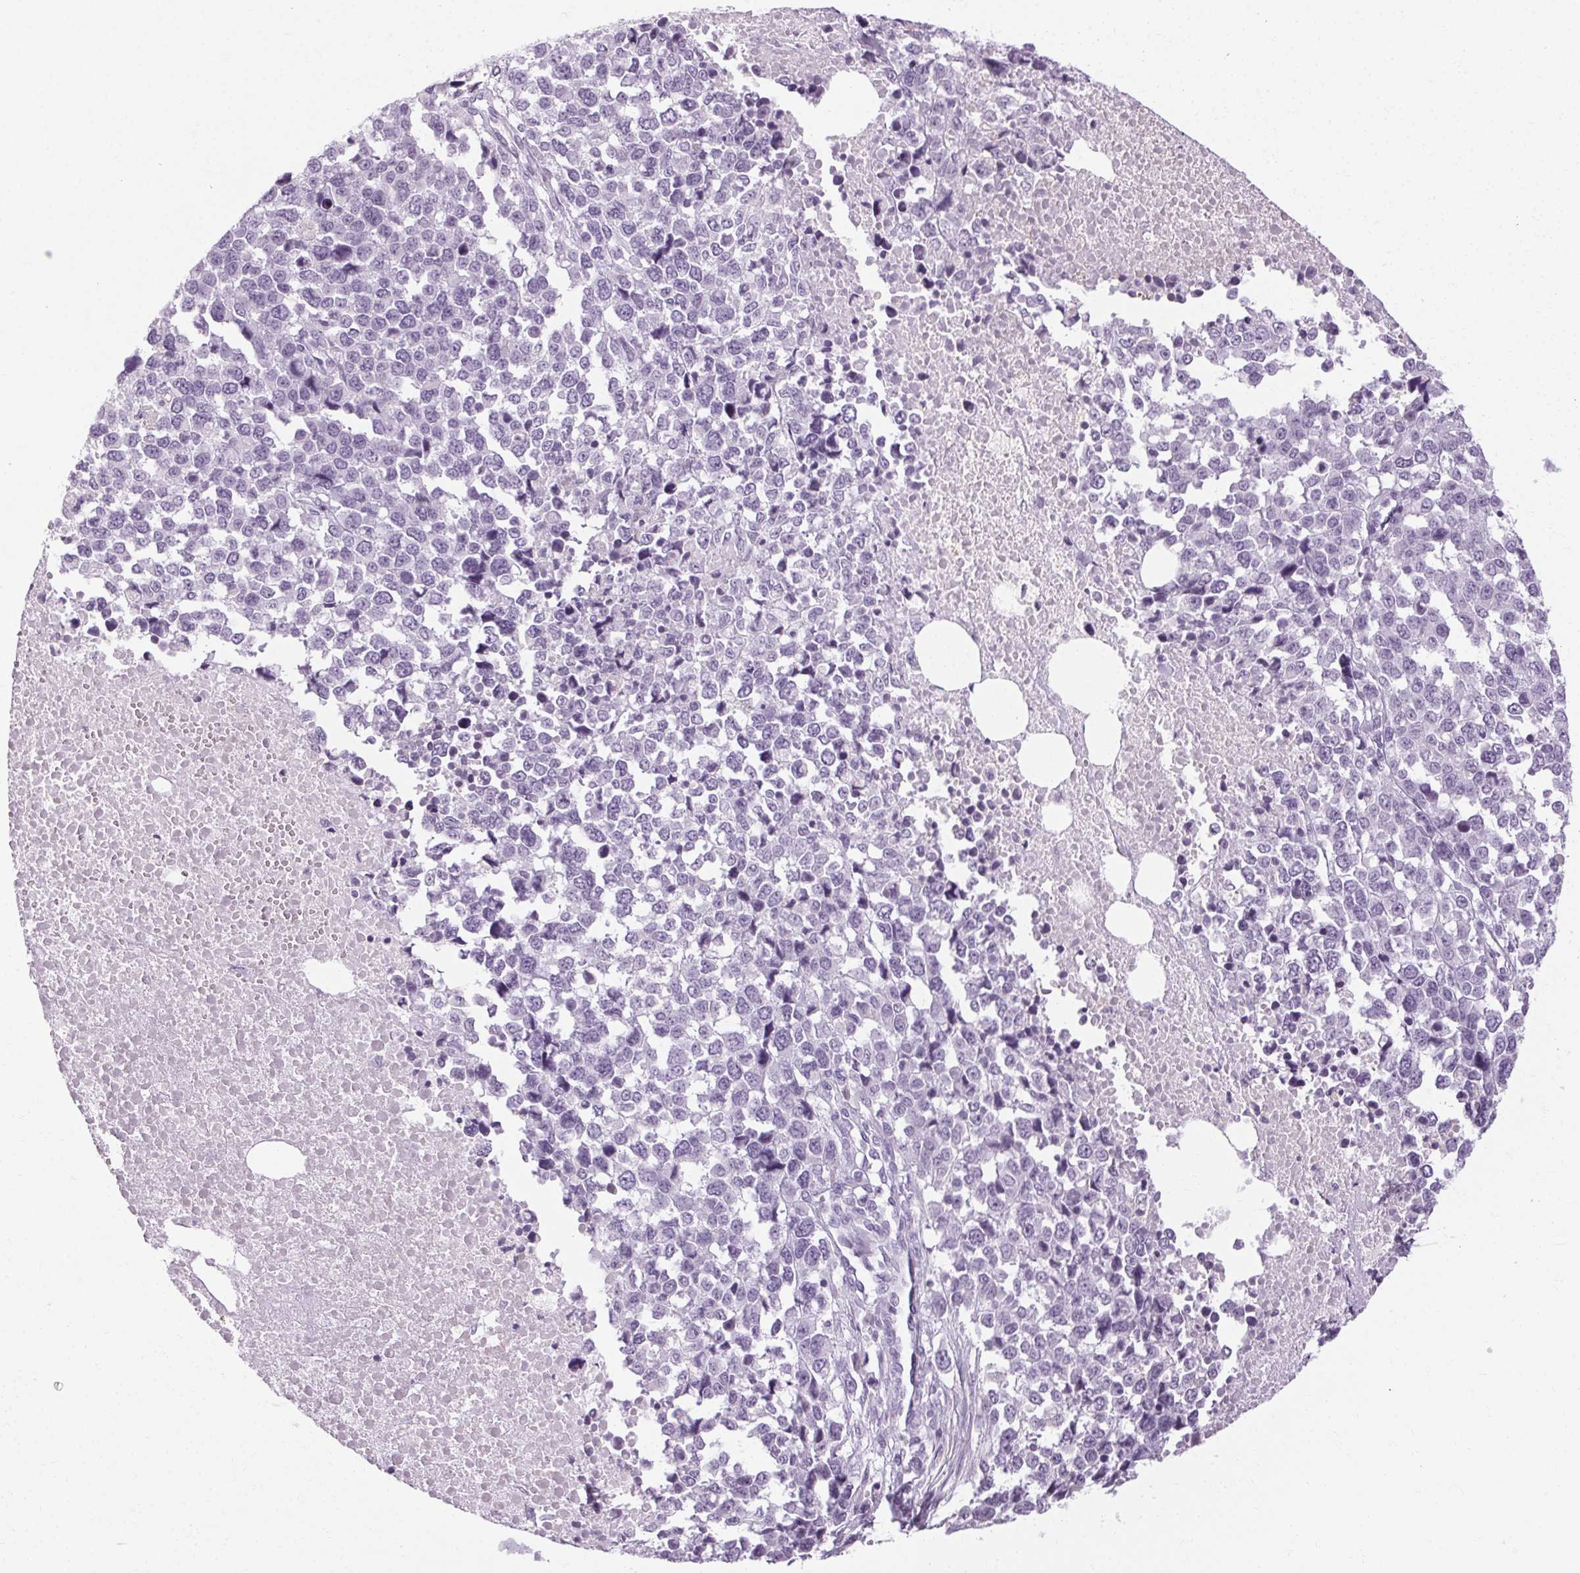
{"staining": {"intensity": "negative", "quantity": "none", "location": "none"}, "tissue": "melanoma", "cell_type": "Tumor cells", "image_type": "cancer", "snomed": [{"axis": "morphology", "description": "Malignant melanoma, Metastatic site"}, {"axis": "topography", "description": "Skin"}], "caption": "DAB immunohistochemical staining of human malignant melanoma (metastatic site) exhibits no significant expression in tumor cells. (DAB immunohistochemistry with hematoxylin counter stain).", "gene": "POMC", "patient": {"sex": "male", "age": 84}}